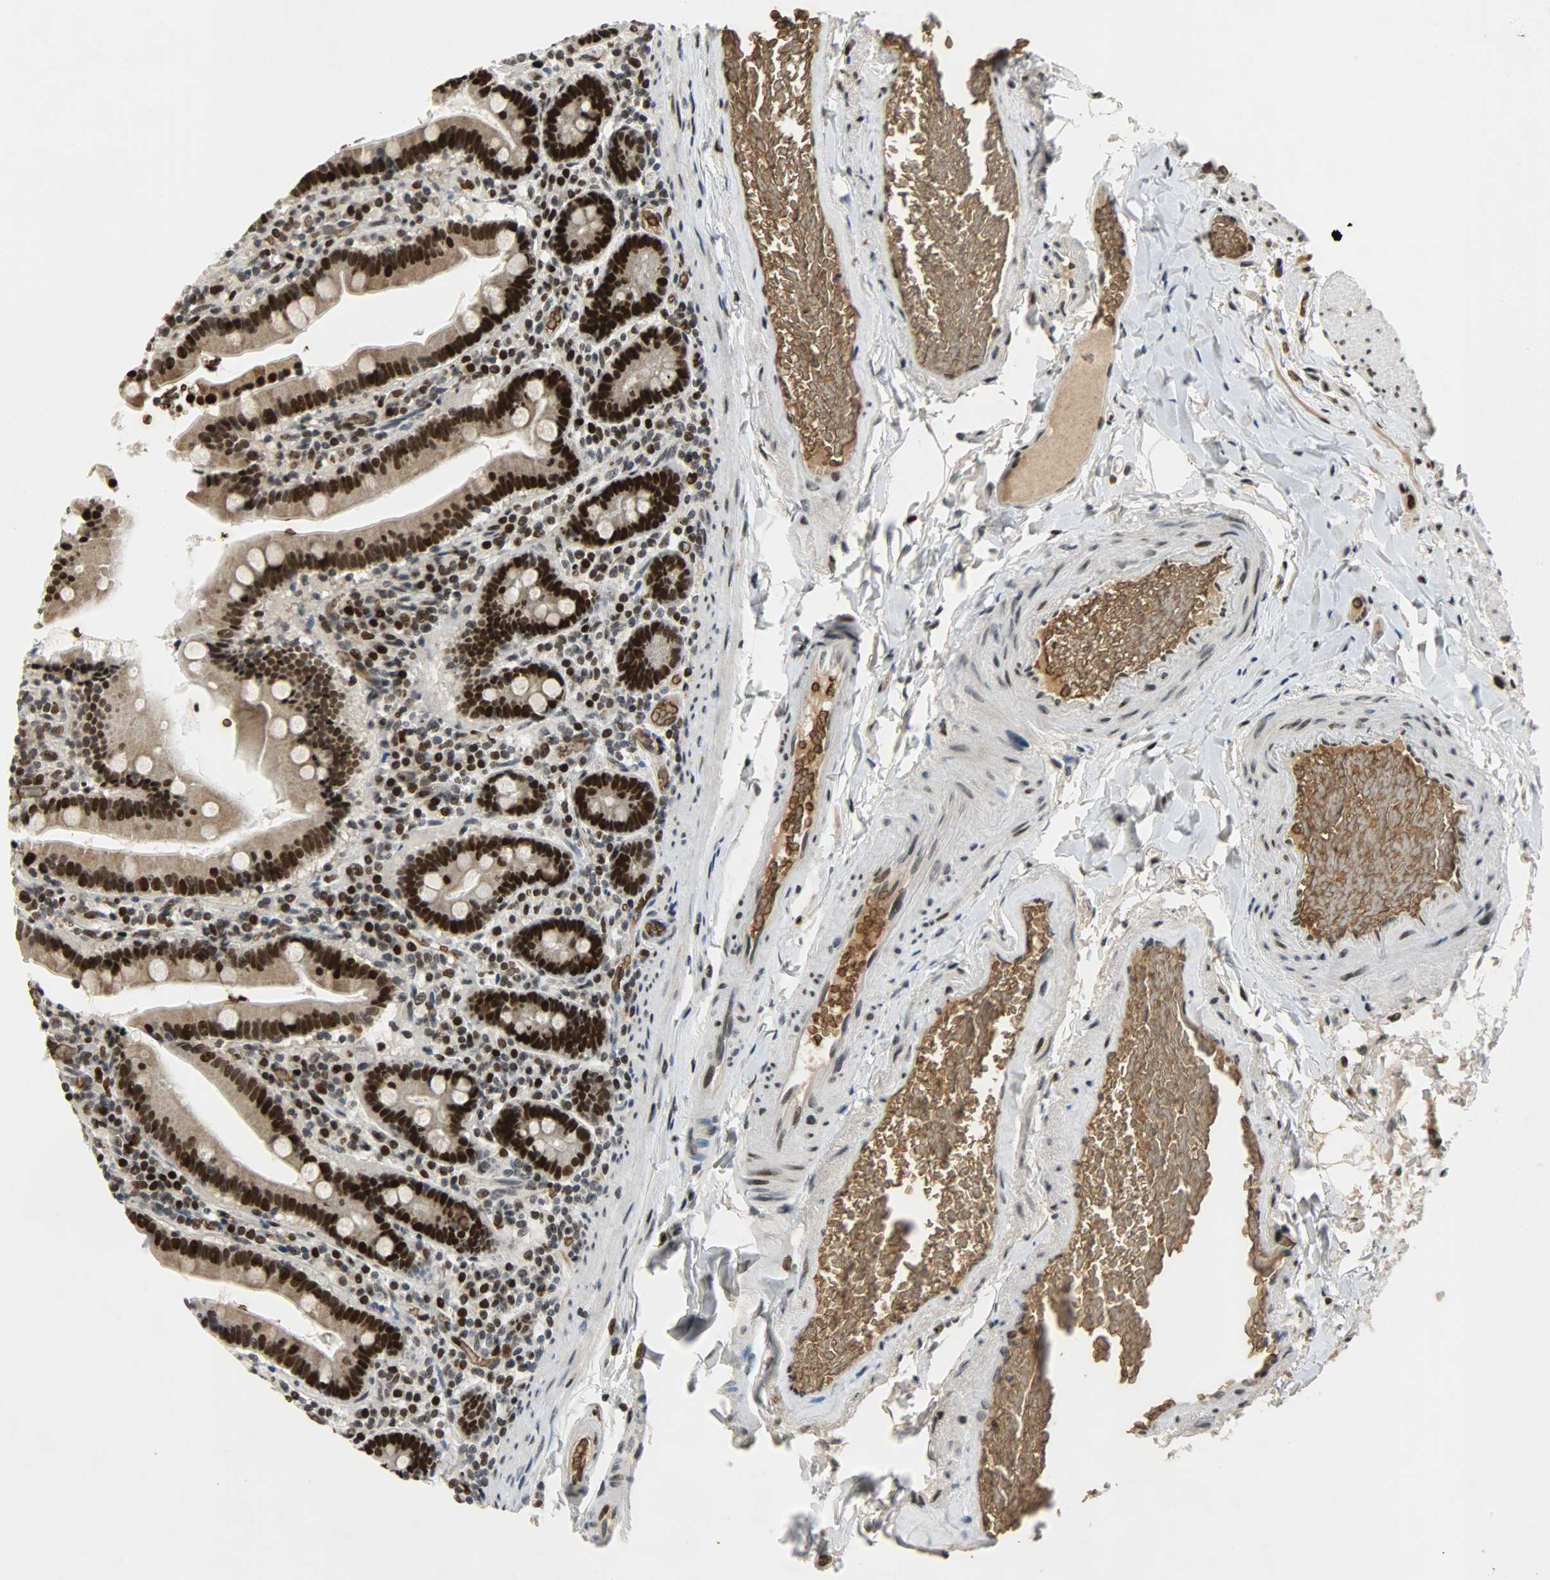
{"staining": {"intensity": "strong", "quantity": ">75%", "location": "cytoplasmic/membranous,nuclear"}, "tissue": "duodenum", "cell_type": "Glandular cells", "image_type": "normal", "snomed": [{"axis": "morphology", "description": "Normal tissue, NOS"}, {"axis": "topography", "description": "Duodenum"}], "caption": "Glandular cells reveal high levels of strong cytoplasmic/membranous,nuclear expression in about >75% of cells in unremarkable duodenum.", "gene": "SNAI1", "patient": {"sex": "female", "age": 53}}